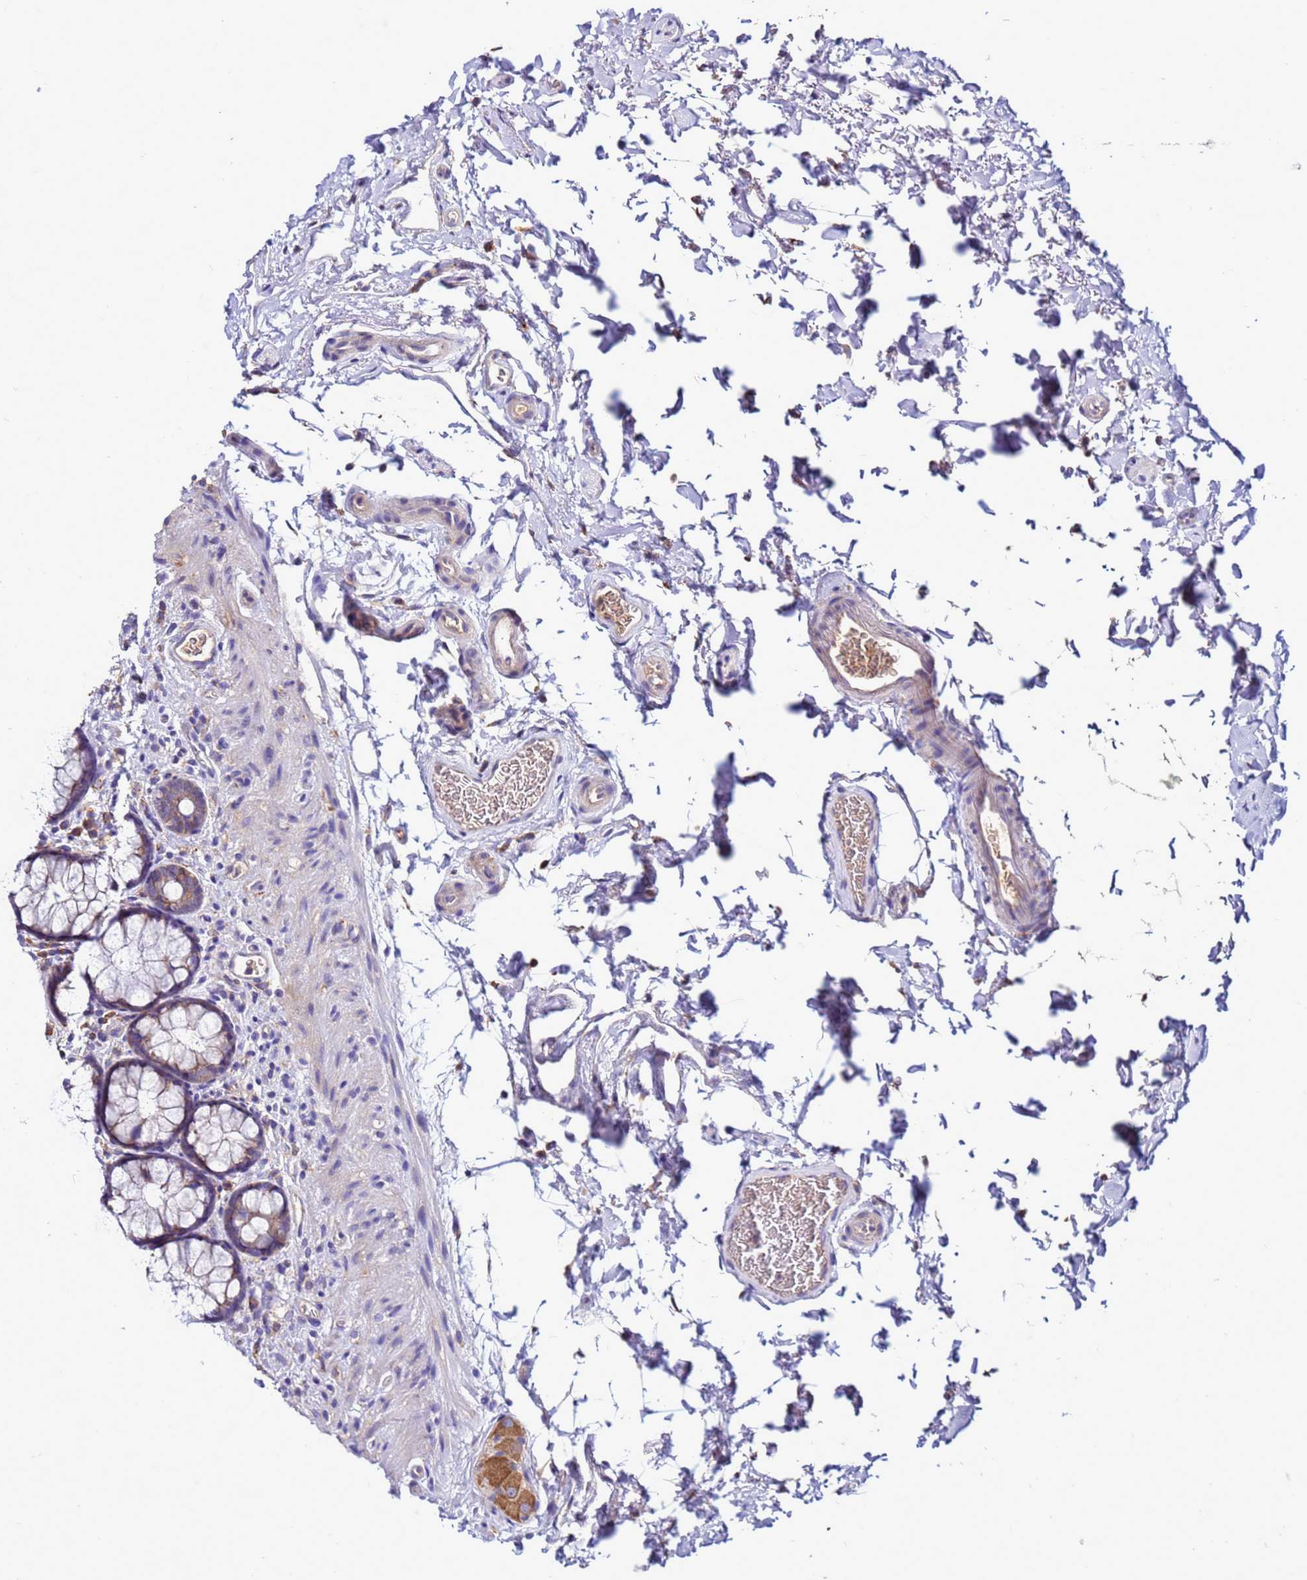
{"staining": {"intensity": "weak", "quantity": "25%-75%", "location": "cytoplasmic/membranous"}, "tissue": "colon", "cell_type": "Endothelial cells", "image_type": "normal", "snomed": [{"axis": "morphology", "description": "Normal tissue, NOS"}, {"axis": "topography", "description": "Colon"}], "caption": "Immunohistochemistry (DAB (3,3'-diaminobenzidine)) staining of unremarkable colon demonstrates weak cytoplasmic/membranous protein staining in approximately 25%-75% of endothelial cells. The protein is stained brown, and the nuclei are stained in blue (DAB (3,3'-diaminobenzidine) IHC with brightfield microscopy, high magnification).", "gene": "ANTKMT", "patient": {"sex": "female", "age": 82}}